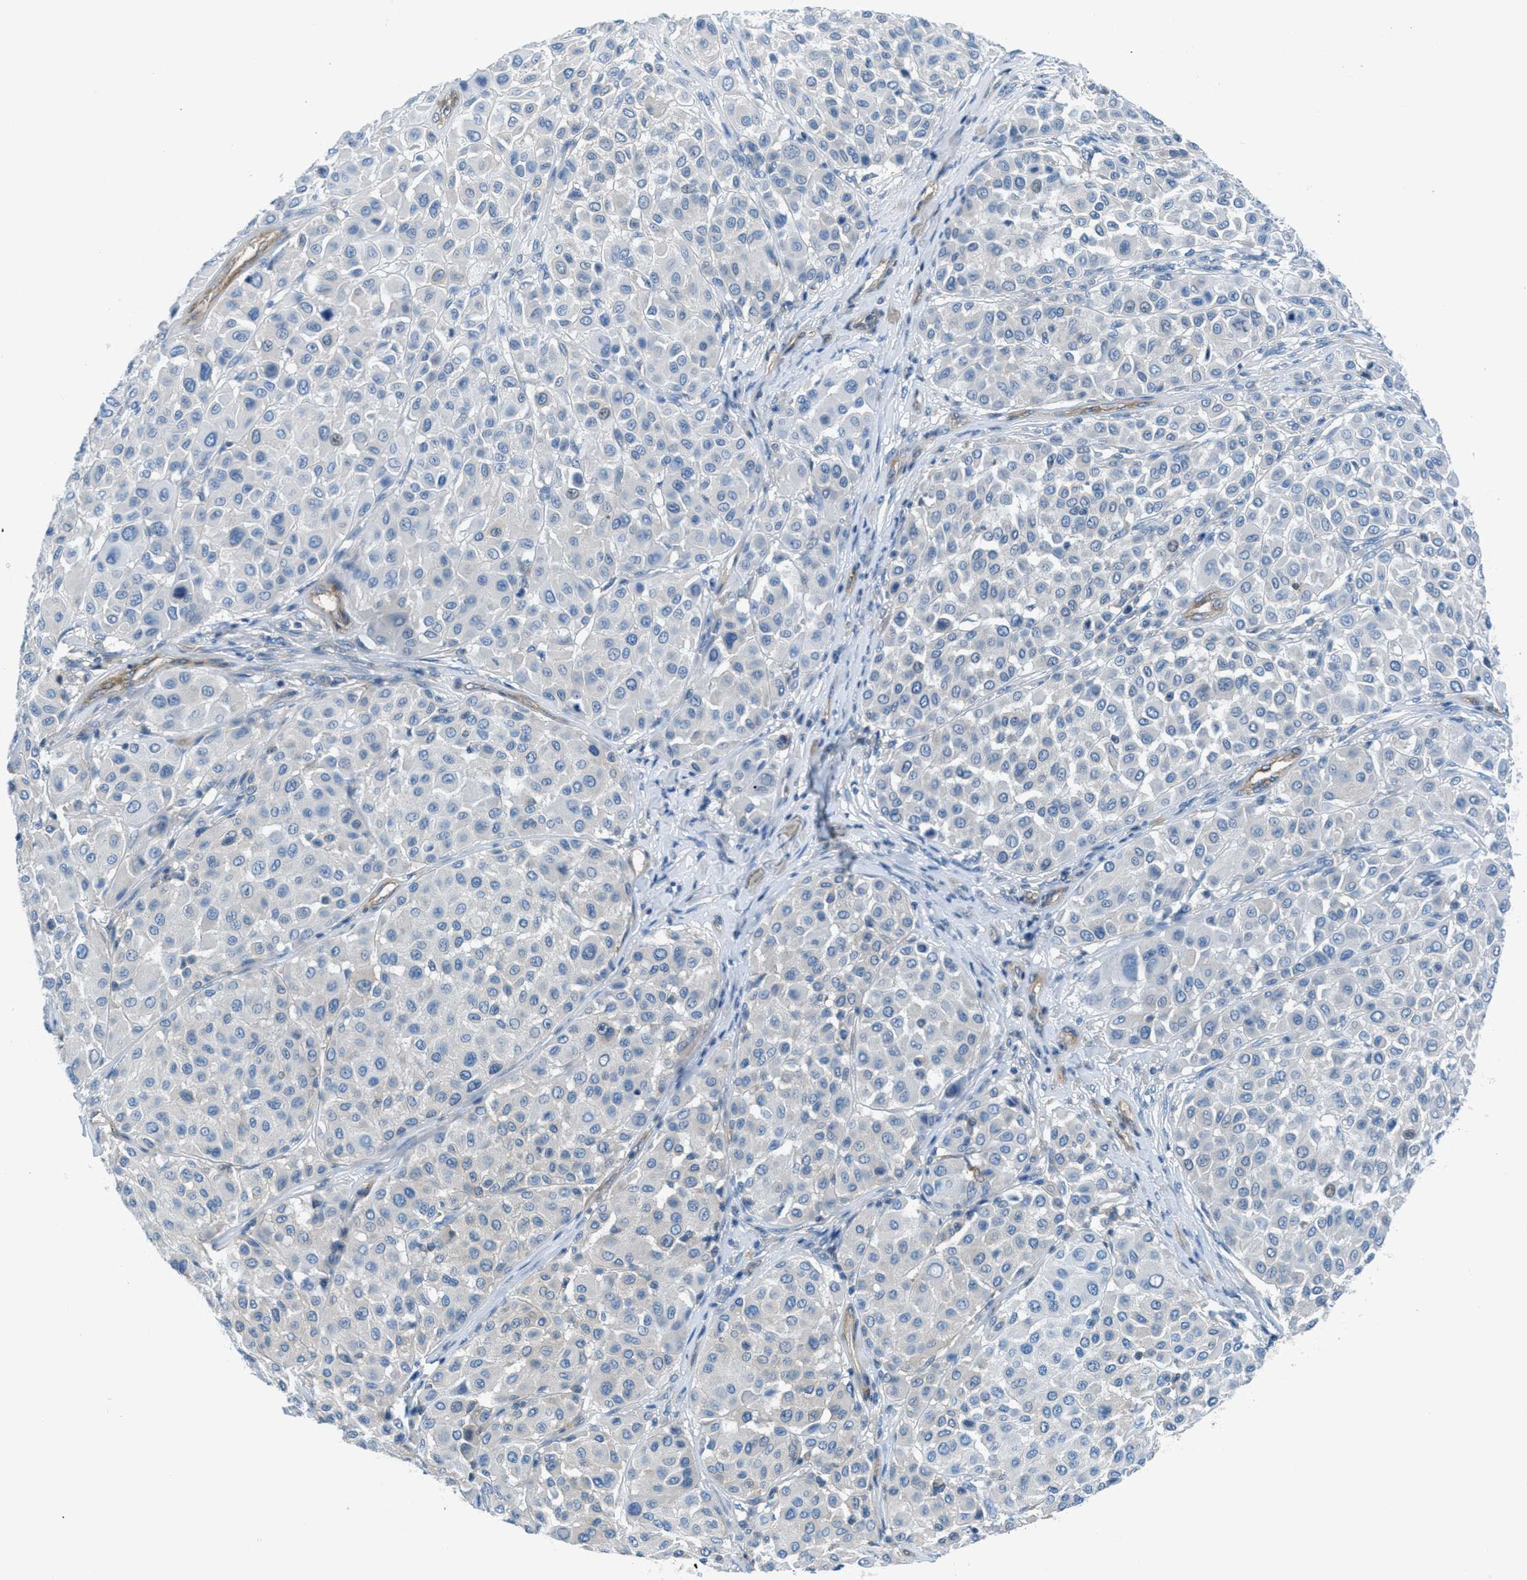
{"staining": {"intensity": "negative", "quantity": "none", "location": "none"}, "tissue": "melanoma", "cell_type": "Tumor cells", "image_type": "cancer", "snomed": [{"axis": "morphology", "description": "Malignant melanoma, Metastatic site"}, {"axis": "topography", "description": "Soft tissue"}], "caption": "A high-resolution image shows IHC staining of malignant melanoma (metastatic site), which exhibits no significant positivity in tumor cells.", "gene": "MAPRE2", "patient": {"sex": "male", "age": 41}}